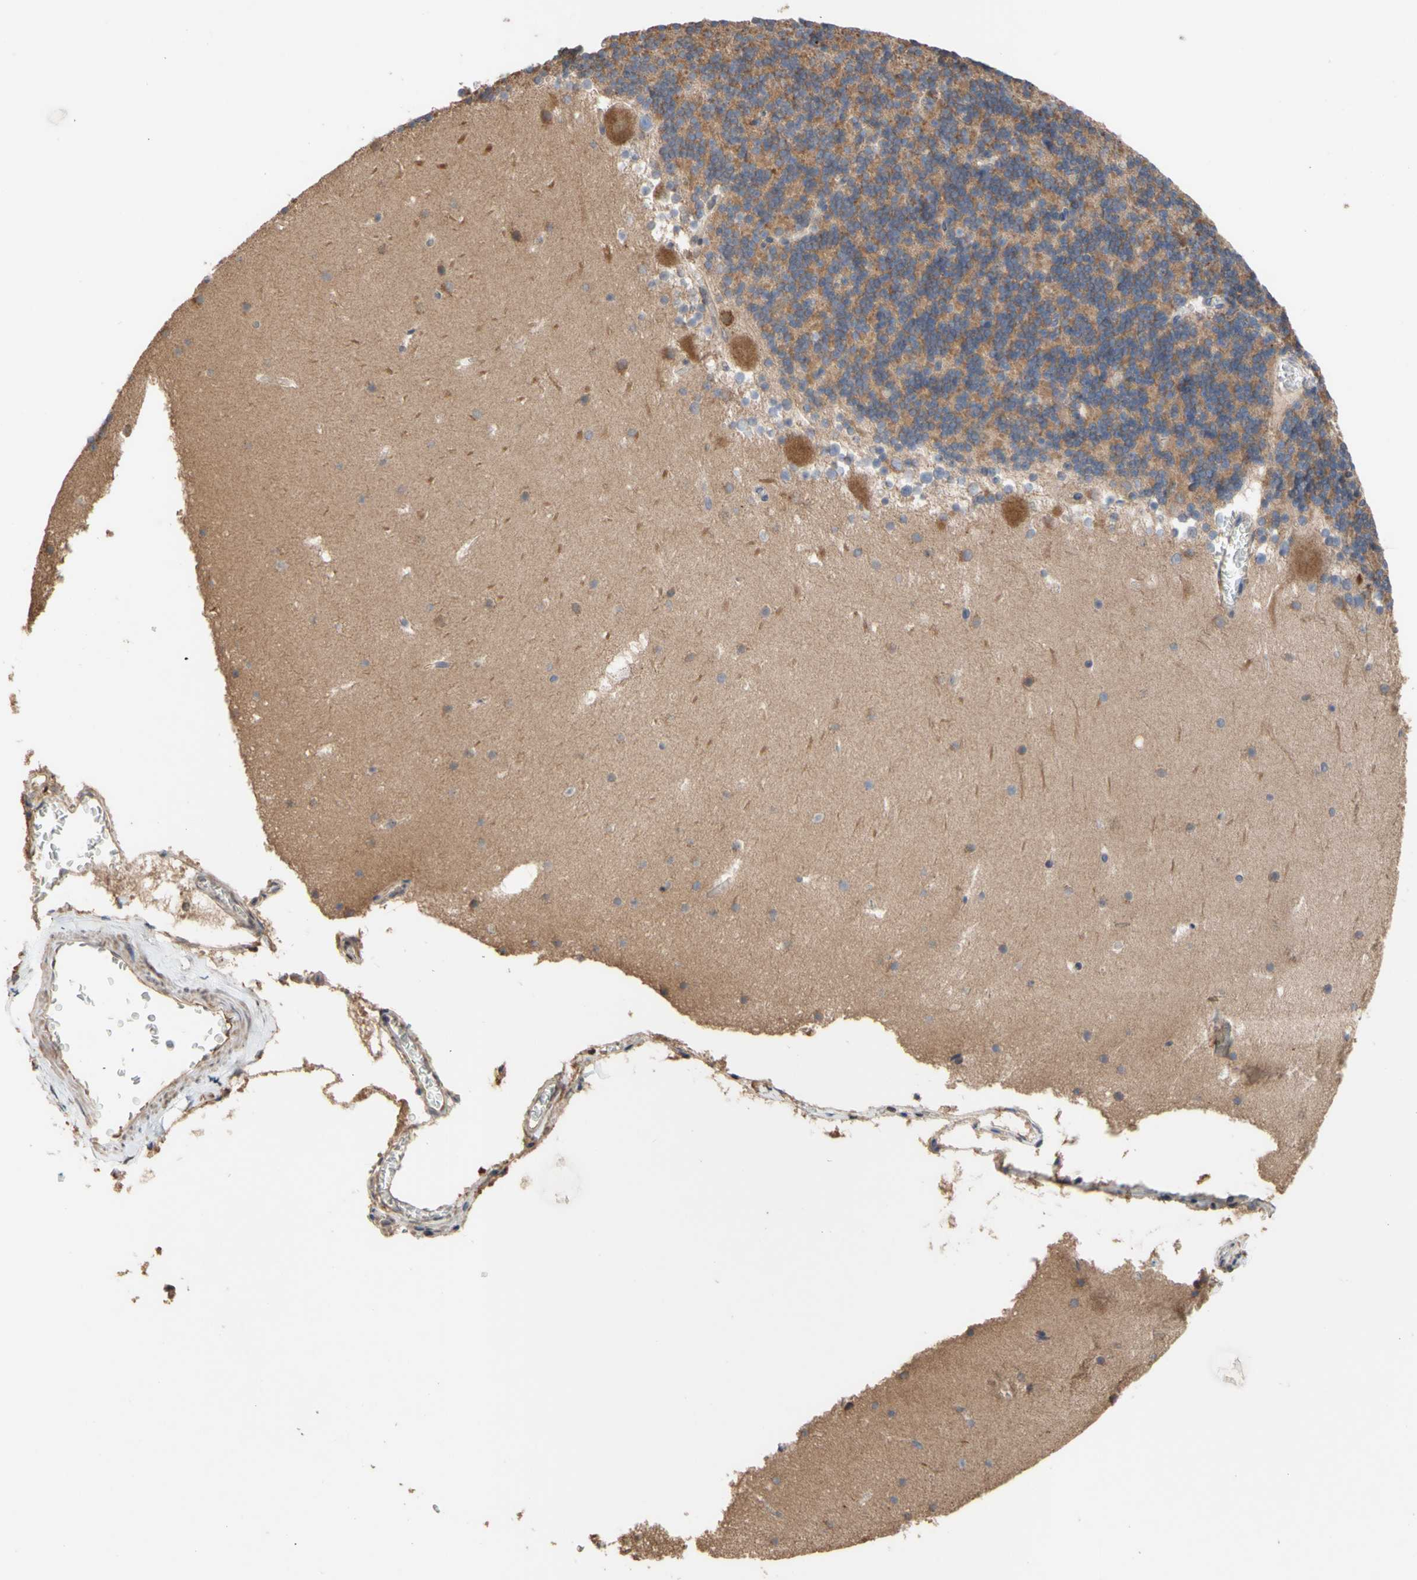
{"staining": {"intensity": "moderate", "quantity": "25%-75%", "location": "cytoplasmic/membranous"}, "tissue": "cerebellum", "cell_type": "Cells in granular layer", "image_type": "normal", "snomed": [{"axis": "morphology", "description": "Normal tissue, NOS"}, {"axis": "topography", "description": "Cerebellum"}], "caption": "Immunohistochemical staining of benign cerebellum reveals medium levels of moderate cytoplasmic/membranous expression in about 25%-75% of cells in granular layer. (DAB IHC, brown staining for protein, blue staining for nuclei).", "gene": "NECTIN3", "patient": {"sex": "male", "age": 45}}